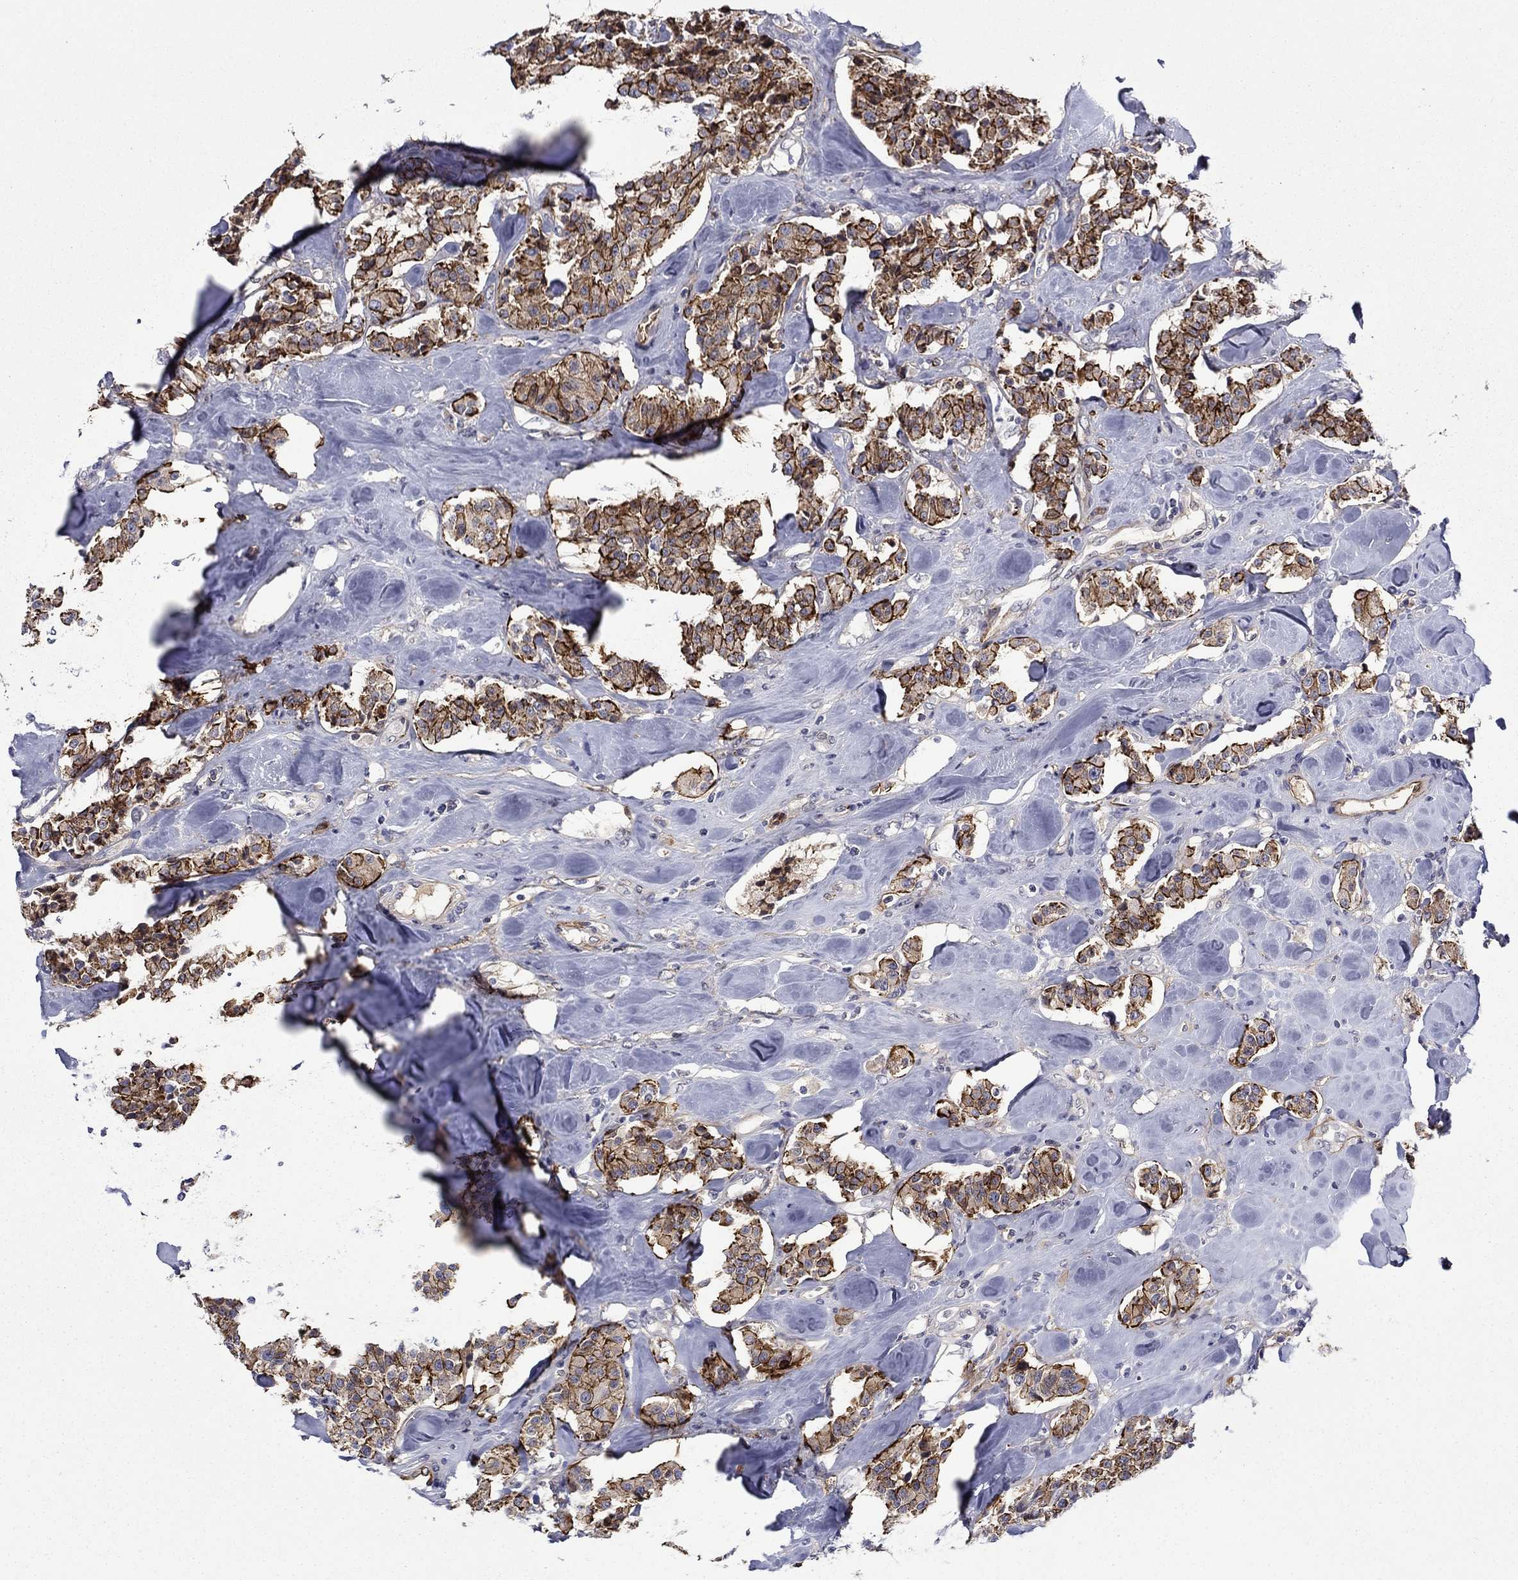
{"staining": {"intensity": "strong", "quantity": ">75%", "location": "cytoplasmic/membranous"}, "tissue": "carcinoid", "cell_type": "Tumor cells", "image_type": "cancer", "snomed": [{"axis": "morphology", "description": "Carcinoid, malignant, NOS"}, {"axis": "topography", "description": "Pancreas"}], "caption": "Protein analysis of carcinoid (malignant) tissue displays strong cytoplasmic/membranous positivity in approximately >75% of tumor cells.", "gene": "LMO7", "patient": {"sex": "male", "age": 41}}